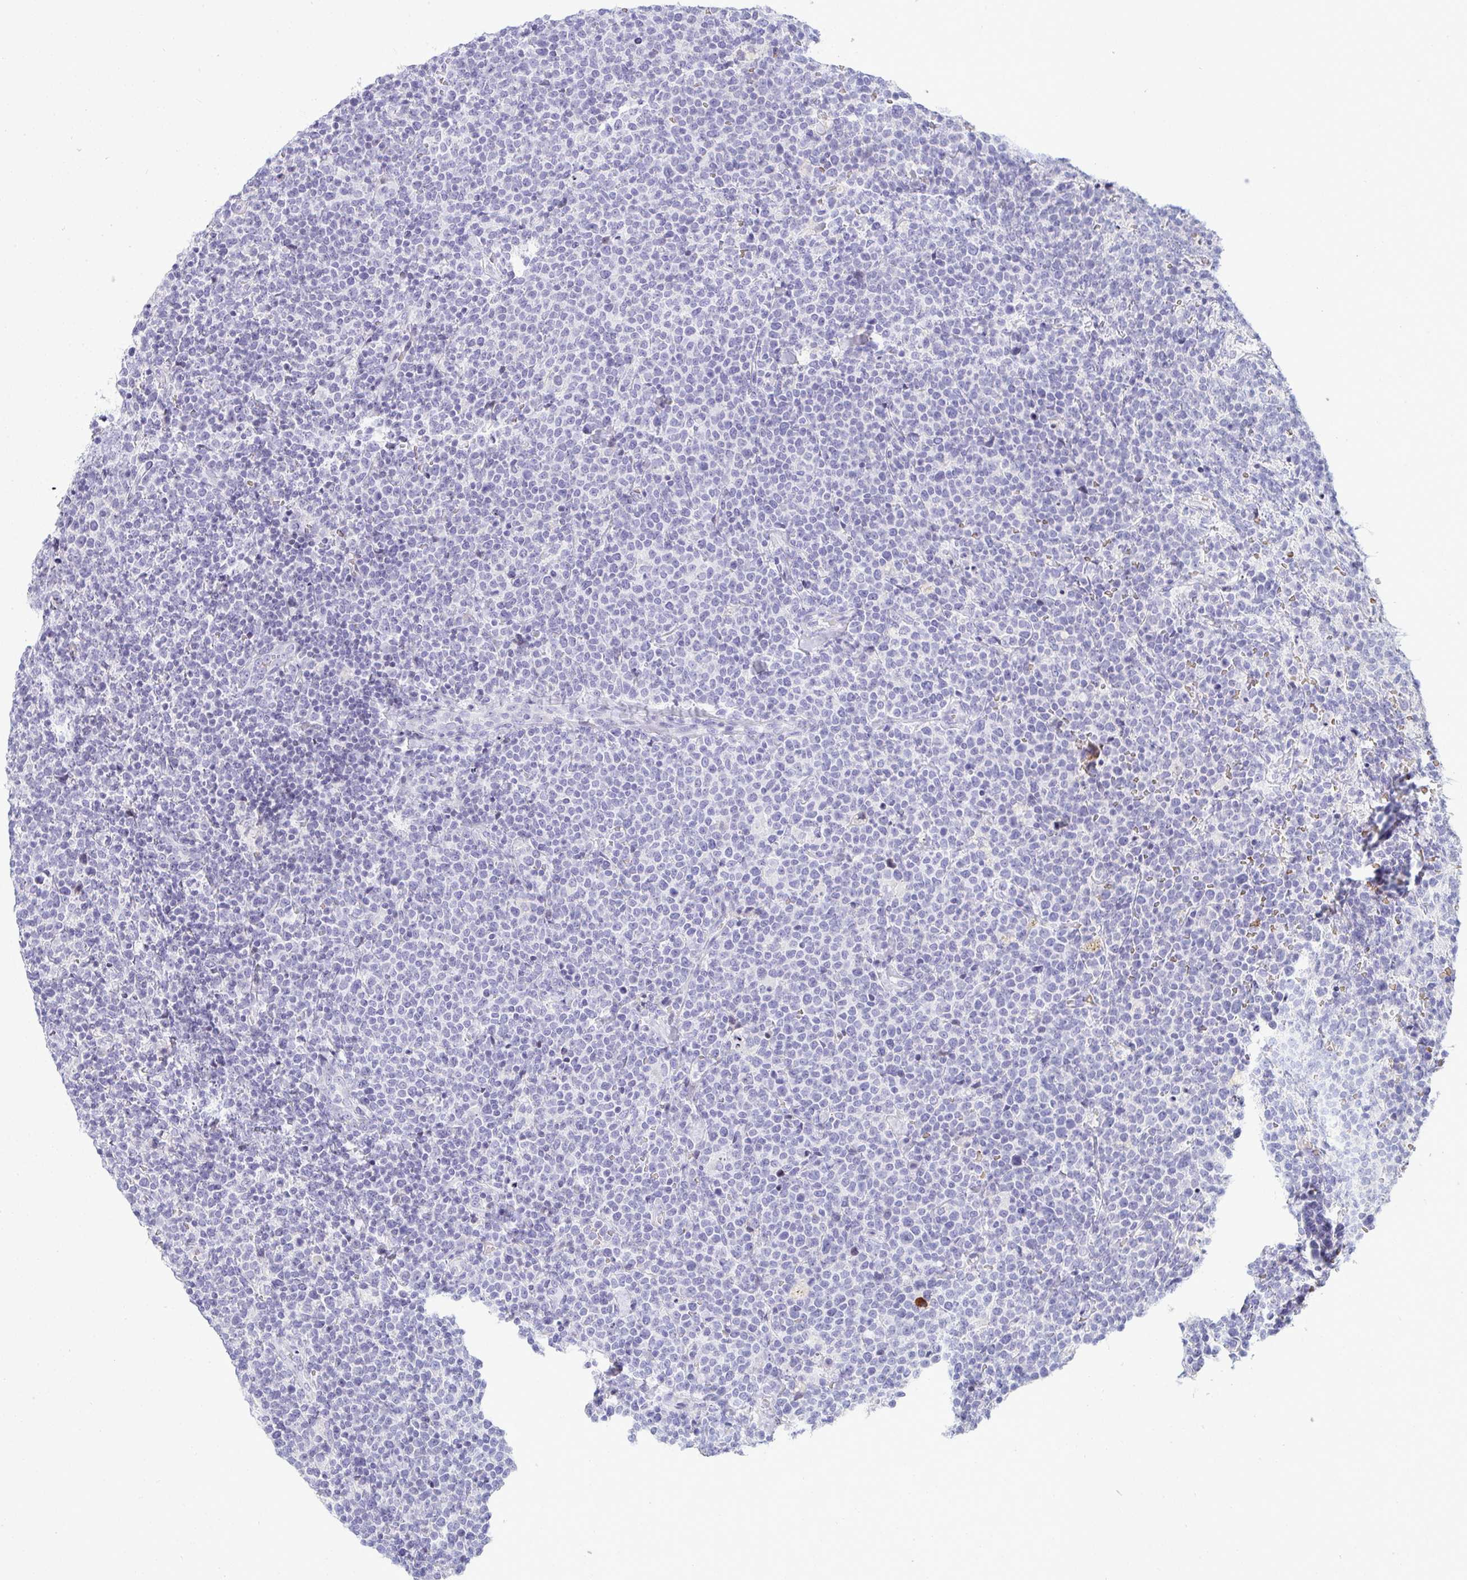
{"staining": {"intensity": "negative", "quantity": "none", "location": "none"}, "tissue": "lymphoma", "cell_type": "Tumor cells", "image_type": "cancer", "snomed": [{"axis": "morphology", "description": "Malignant lymphoma, non-Hodgkin's type, High grade"}, {"axis": "topography", "description": "Lymph node"}], "caption": "Lymphoma stained for a protein using IHC reveals no expression tumor cells.", "gene": "ZNF182", "patient": {"sex": "male", "age": 61}}